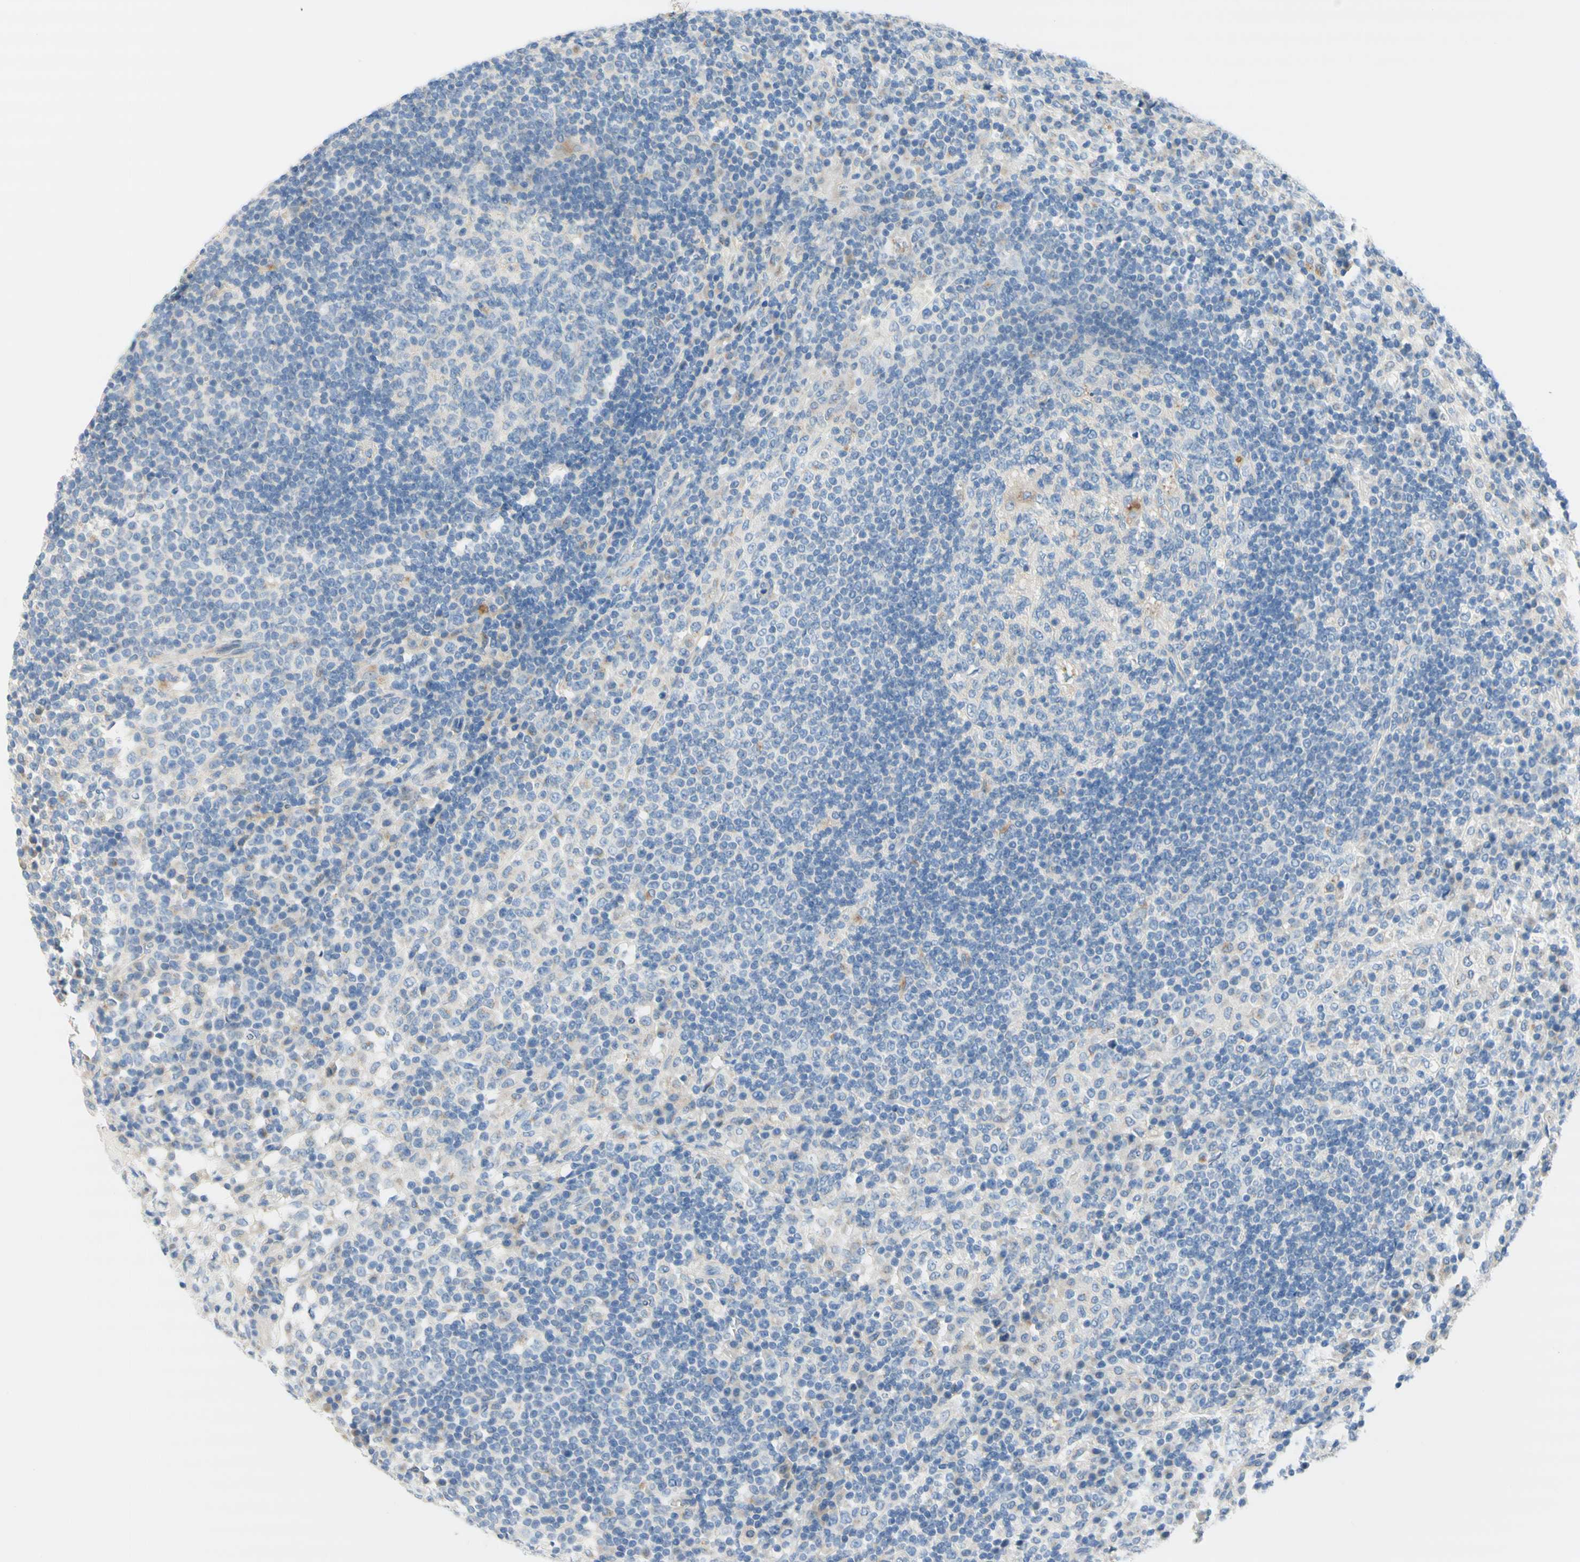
{"staining": {"intensity": "weak", "quantity": "<25%", "location": "cytoplasmic/membranous"}, "tissue": "lymph node", "cell_type": "Germinal center cells", "image_type": "normal", "snomed": [{"axis": "morphology", "description": "Normal tissue, NOS"}, {"axis": "topography", "description": "Lymph node"}], "caption": "Immunohistochemical staining of unremarkable lymph node displays no significant expression in germinal center cells.", "gene": "F3", "patient": {"sex": "female", "age": 53}}